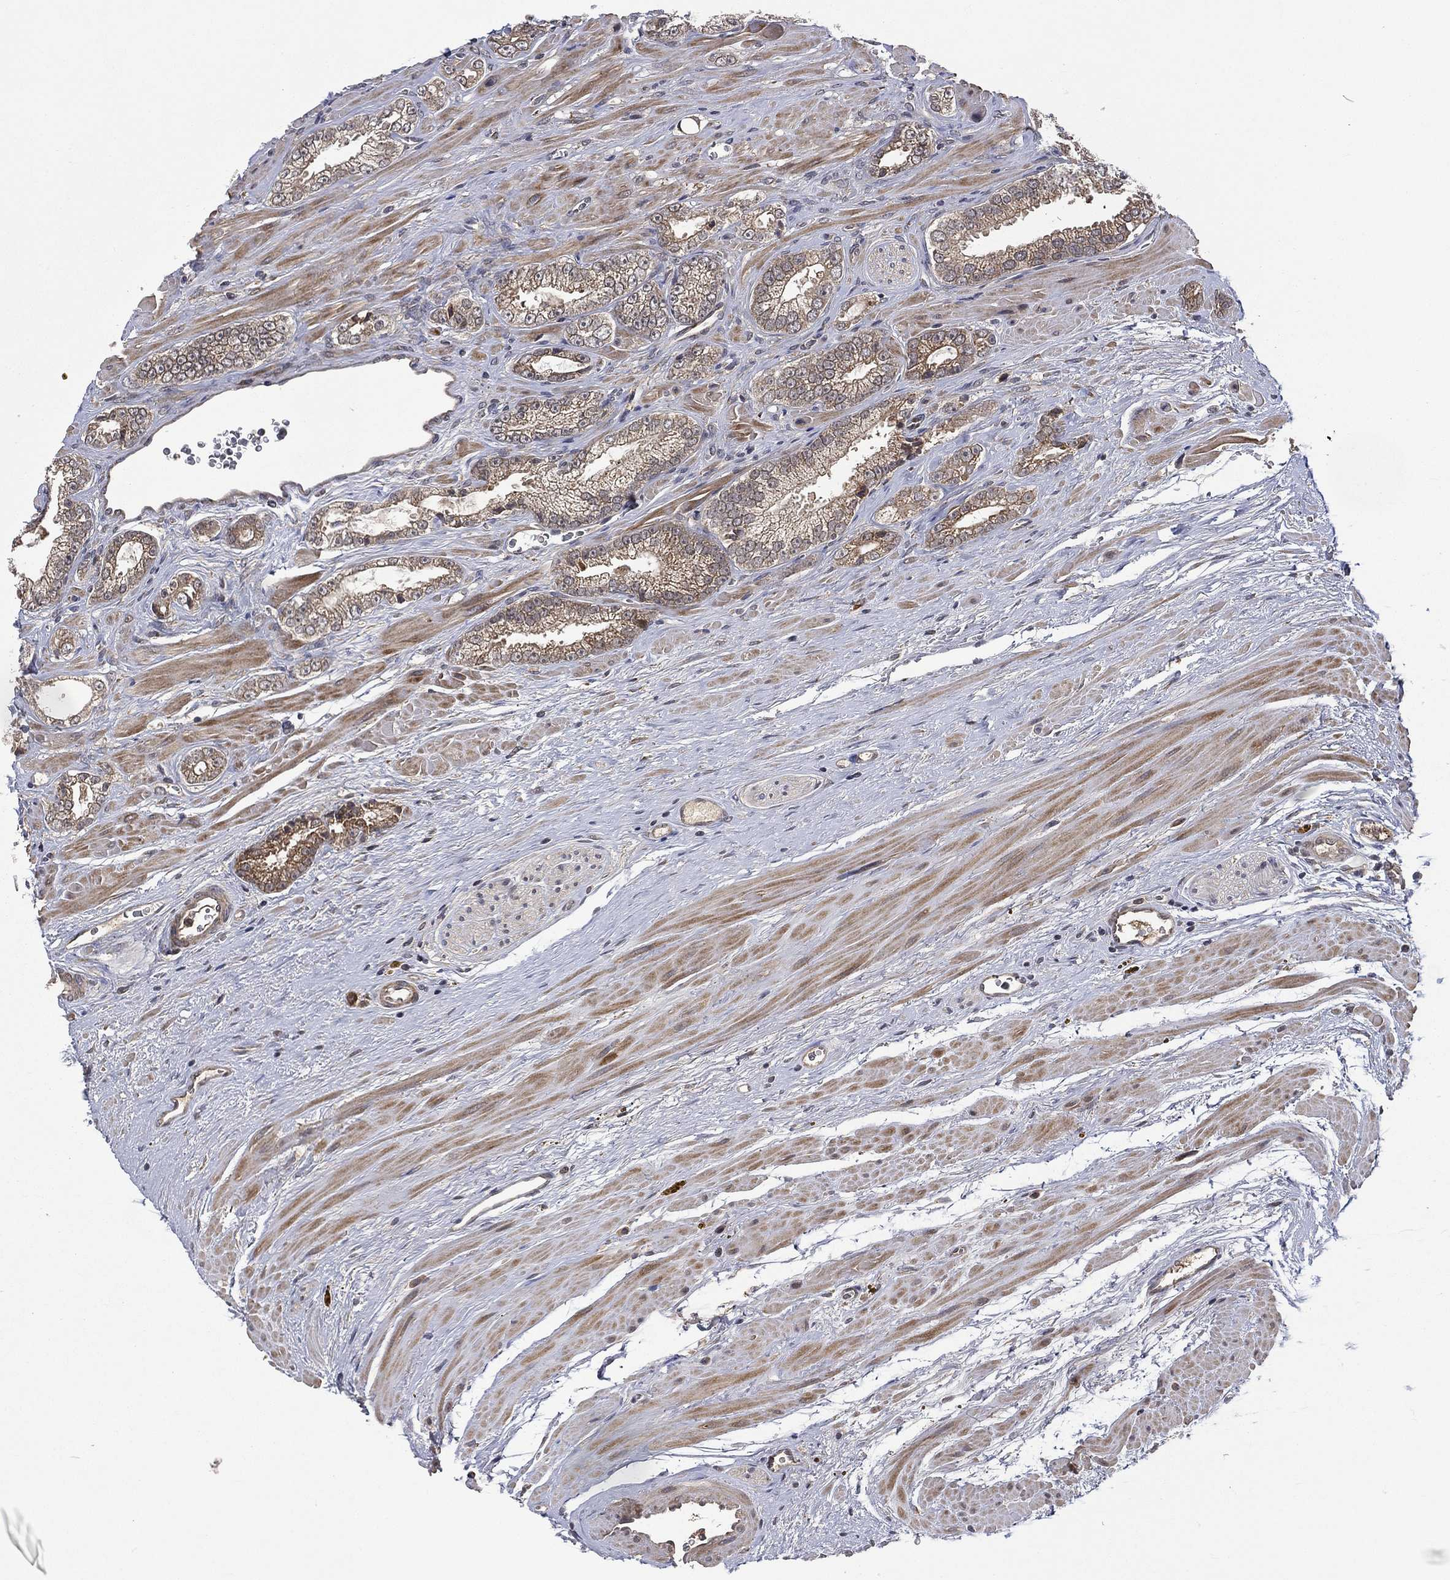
{"staining": {"intensity": "moderate", "quantity": ">75%", "location": "cytoplasmic/membranous"}, "tissue": "prostate cancer", "cell_type": "Tumor cells", "image_type": "cancer", "snomed": [{"axis": "morphology", "description": "Adenocarcinoma, NOS"}, {"axis": "topography", "description": "Prostate"}], "caption": "Tumor cells reveal medium levels of moderate cytoplasmic/membranous staining in about >75% of cells in human prostate cancer (adenocarcinoma).", "gene": "RAB11FIP4", "patient": {"sex": "male", "age": 67}}